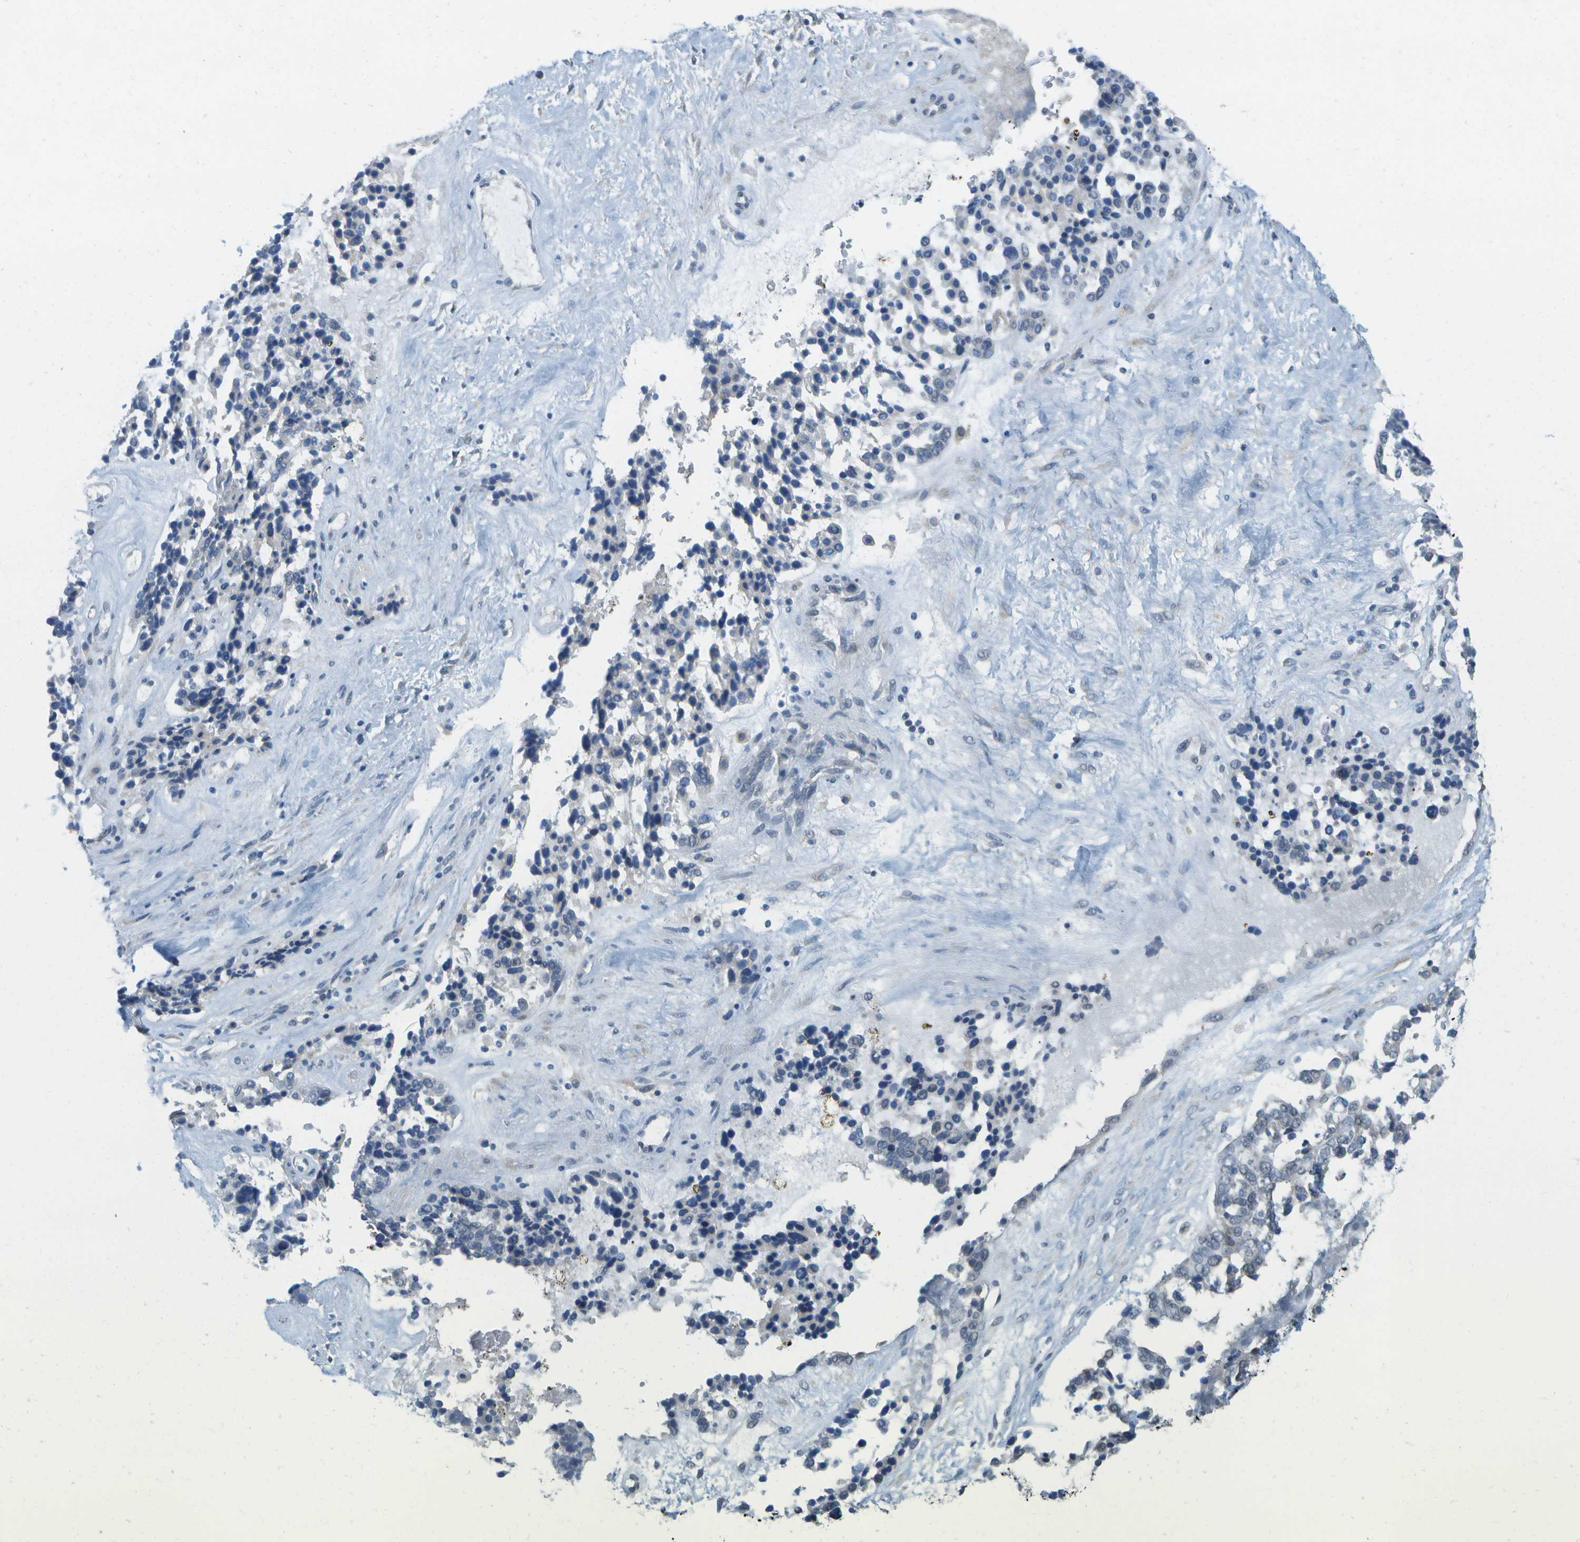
{"staining": {"intensity": "negative", "quantity": "none", "location": "none"}, "tissue": "ovarian cancer", "cell_type": "Tumor cells", "image_type": "cancer", "snomed": [{"axis": "morphology", "description": "Cystadenocarcinoma, serous, NOS"}, {"axis": "topography", "description": "Ovary"}], "caption": "IHC of human ovarian cancer (serous cystadenocarcinoma) reveals no staining in tumor cells. (Brightfield microscopy of DAB immunohistochemistry at high magnification).", "gene": "MARCHF8", "patient": {"sex": "female", "age": 44}}